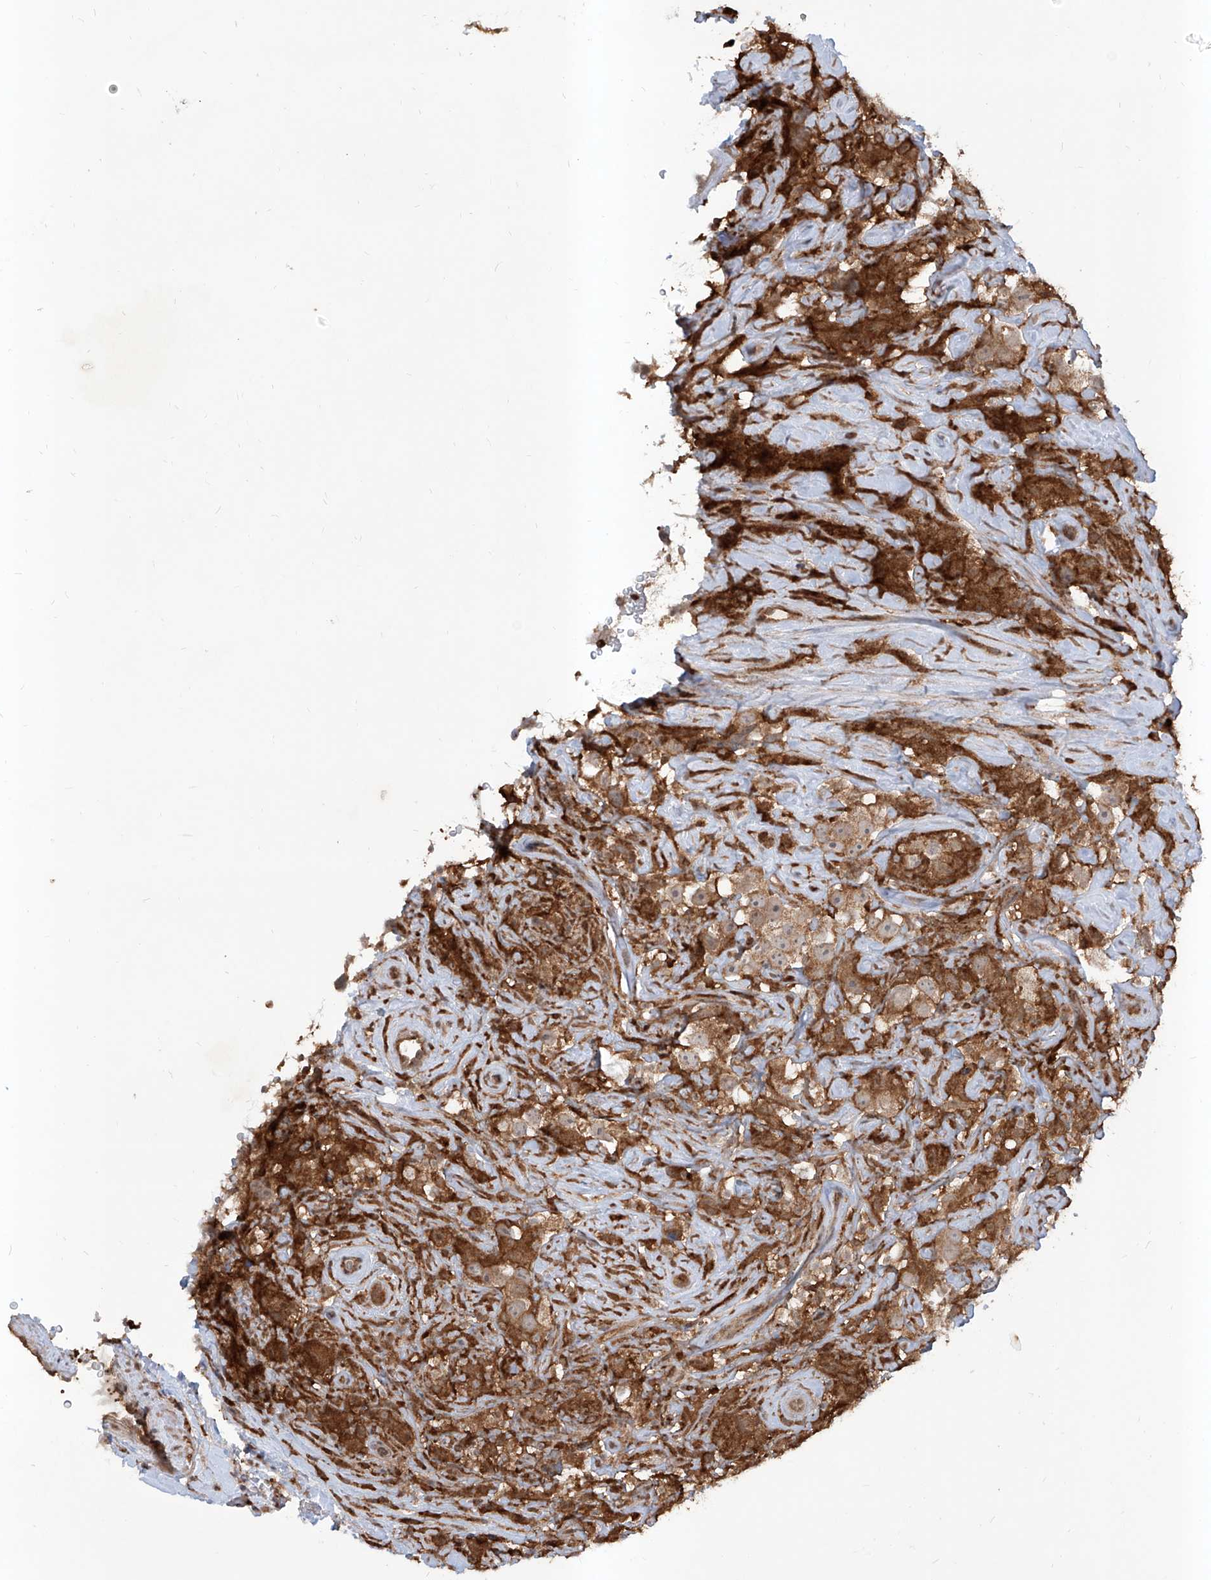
{"staining": {"intensity": "weak", "quantity": ">75%", "location": "cytoplasmic/membranous"}, "tissue": "testis cancer", "cell_type": "Tumor cells", "image_type": "cancer", "snomed": [{"axis": "morphology", "description": "Seminoma, NOS"}, {"axis": "topography", "description": "Testis"}], "caption": "Immunohistochemistry (IHC) (DAB) staining of testis cancer demonstrates weak cytoplasmic/membranous protein positivity in approximately >75% of tumor cells. (DAB IHC, brown staining for protein, blue staining for nuclei).", "gene": "HOXC8", "patient": {"sex": "male", "age": 49}}